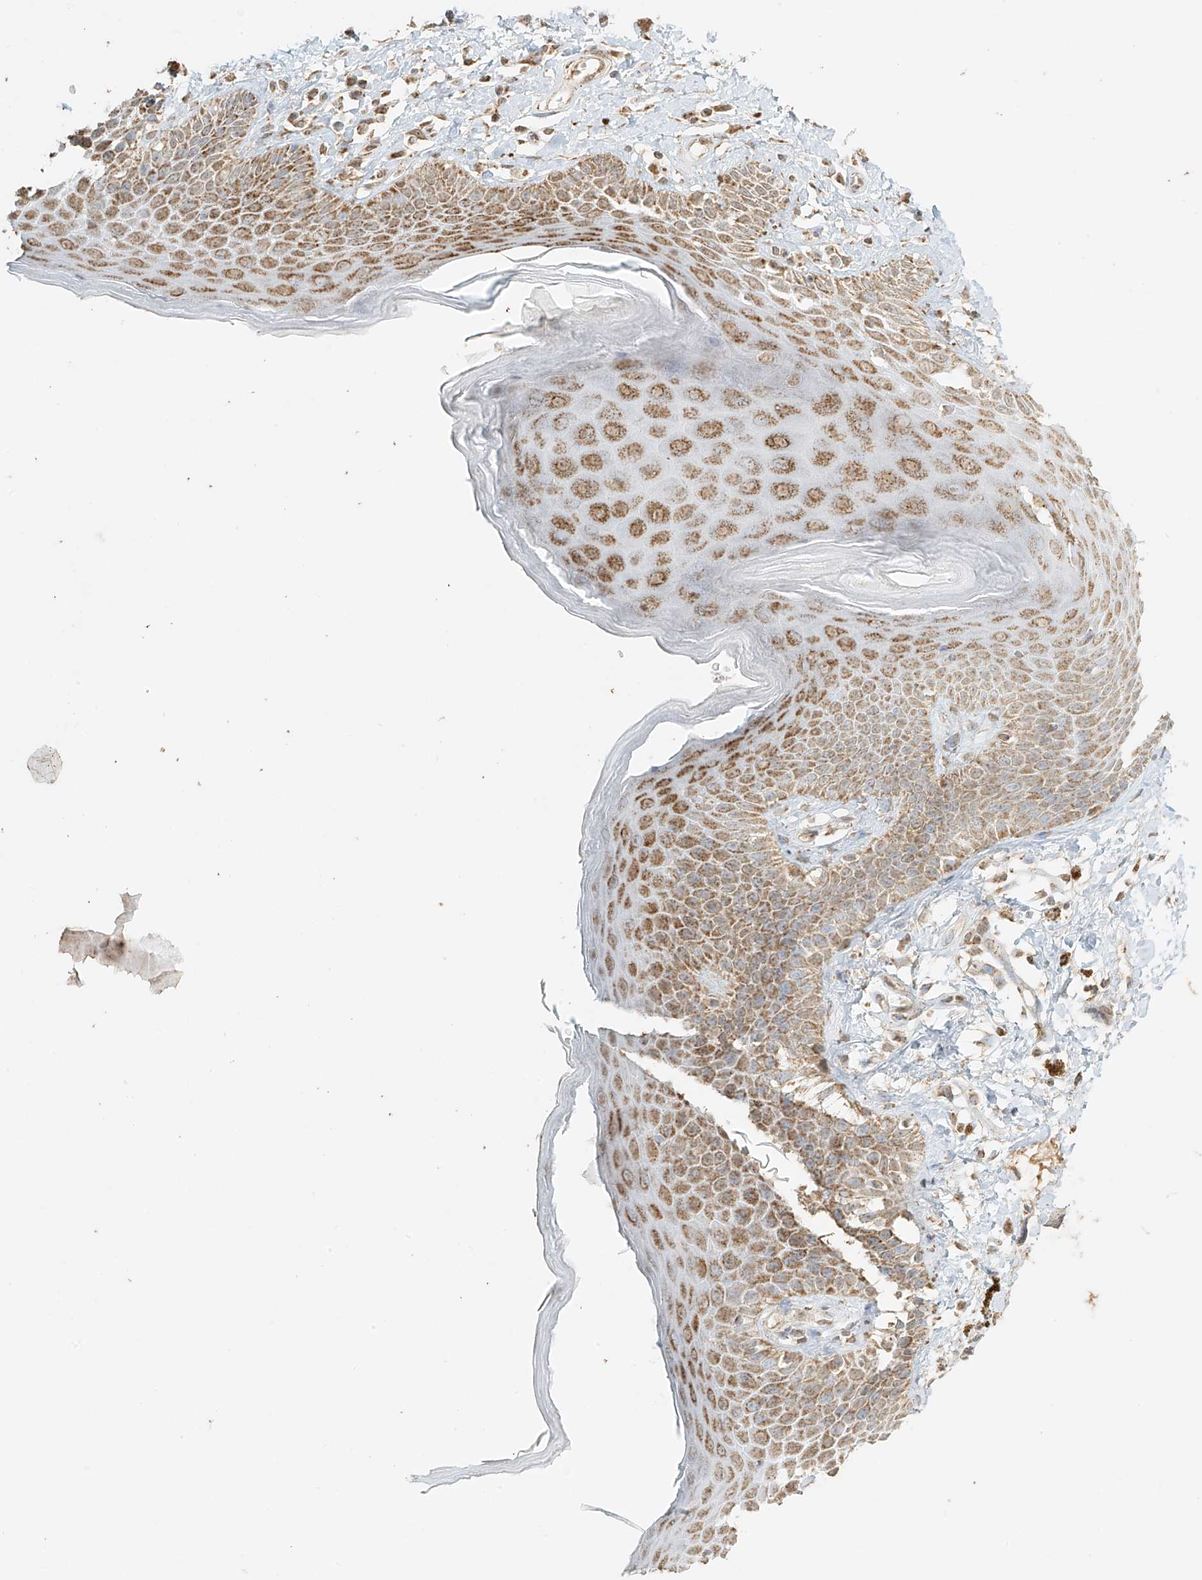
{"staining": {"intensity": "moderate", "quantity": ">75%", "location": "cytoplasmic/membranous"}, "tissue": "skin", "cell_type": "Epidermal cells", "image_type": "normal", "snomed": [{"axis": "morphology", "description": "Normal tissue, NOS"}, {"axis": "topography", "description": "Anal"}], "caption": "Skin stained with DAB immunohistochemistry displays medium levels of moderate cytoplasmic/membranous expression in approximately >75% of epidermal cells.", "gene": "MIPEP", "patient": {"sex": "female", "age": 78}}